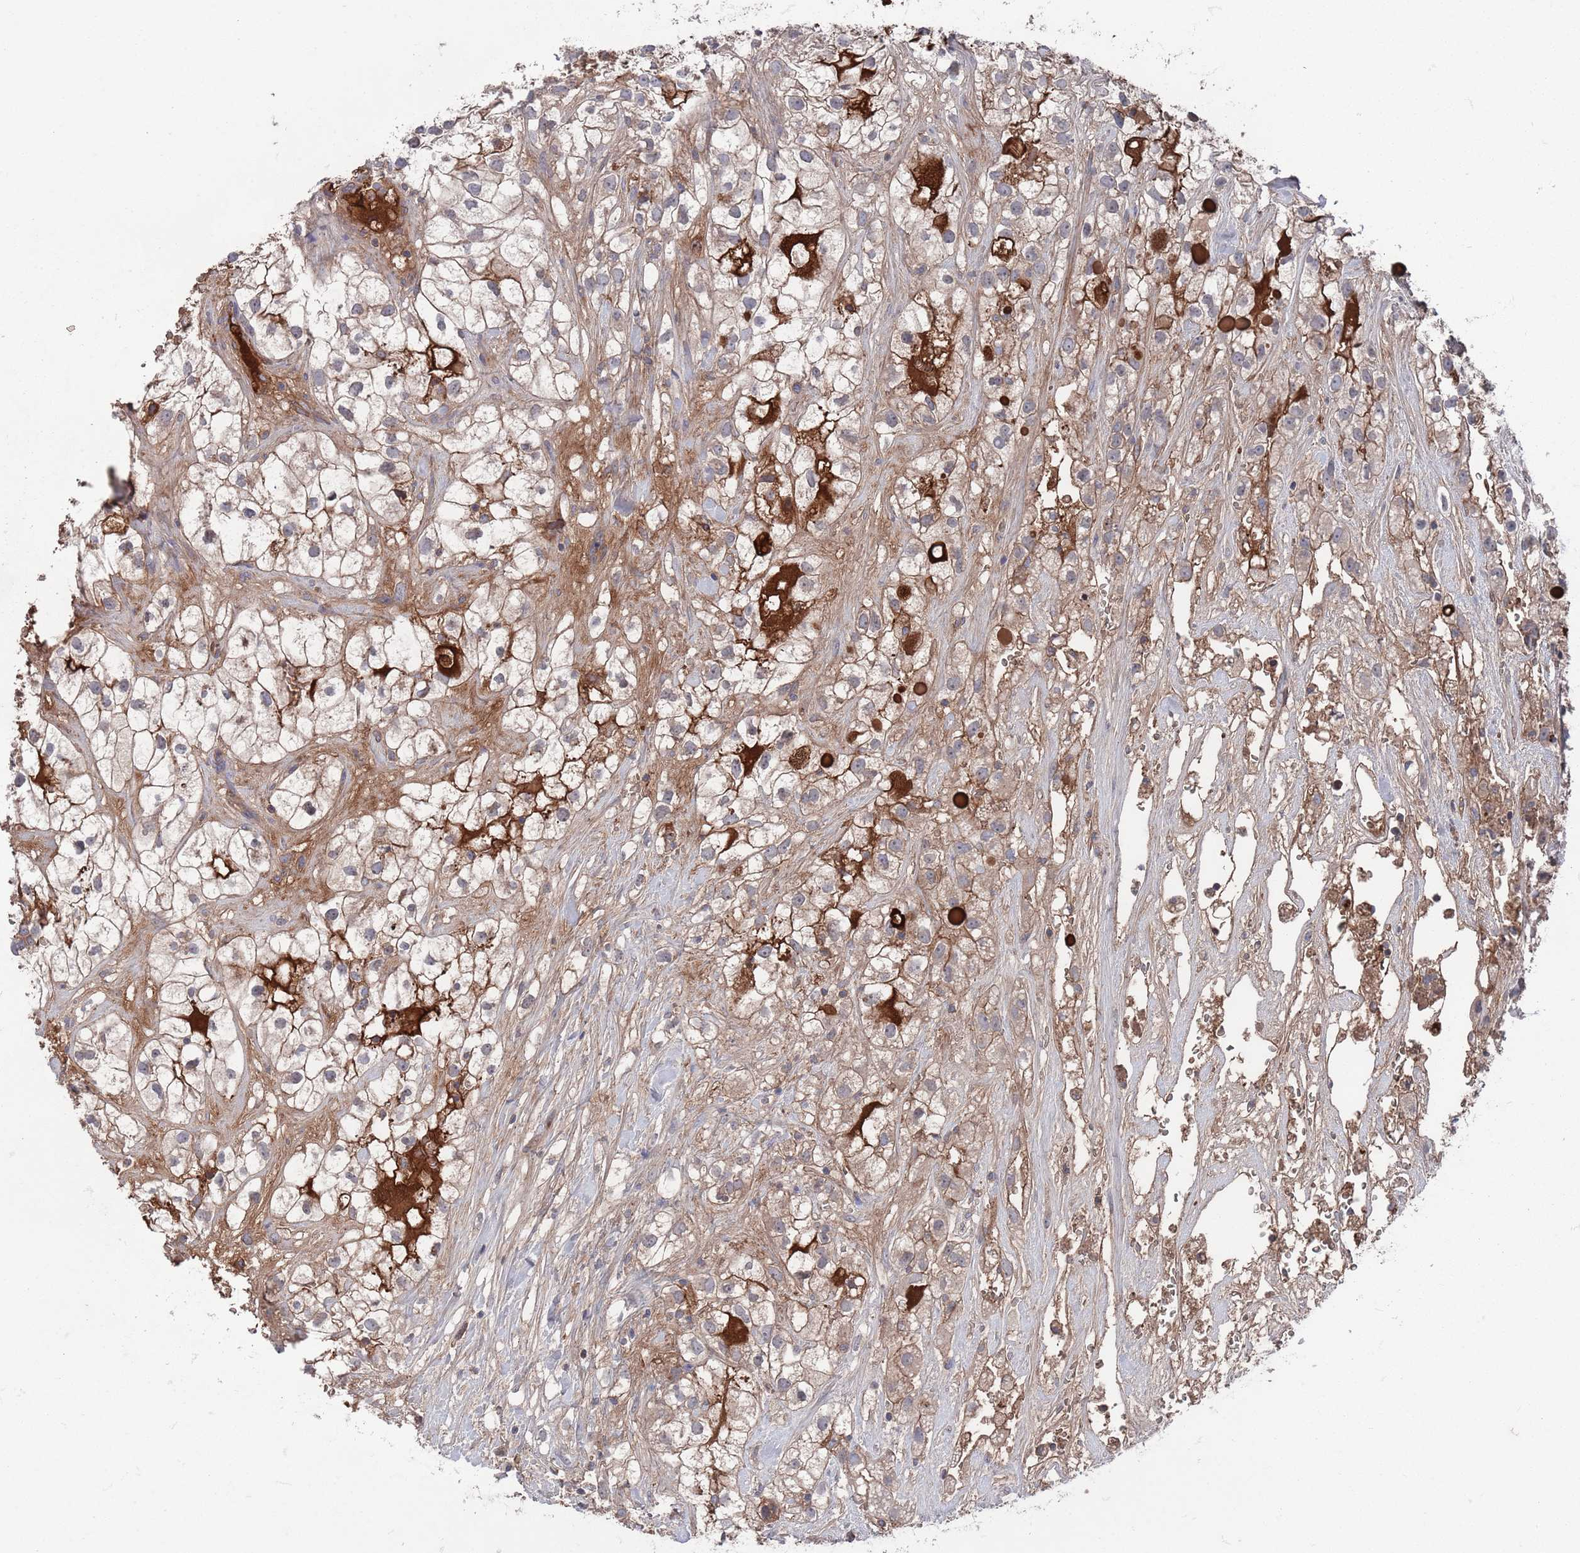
{"staining": {"intensity": "moderate", "quantity": "25%-75%", "location": "cytoplasmic/membranous"}, "tissue": "renal cancer", "cell_type": "Tumor cells", "image_type": "cancer", "snomed": [{"axis": "morphology", "description": "Adenocarcinoma, NOS"}, {"axis": "topography", "description": "Kidney"}], "caption": "The photomicrograph exhibits immunohistochemical staining of renal cancer. There is moderate cytoplasmic/membranous positivity is present in about 25%-75% of tumor cells. The protein of interest is shown in brown color, while the nuclei are stained blue.", "gene": "PLEKHA4", "patient": {"sex": "male", "age": 59}}